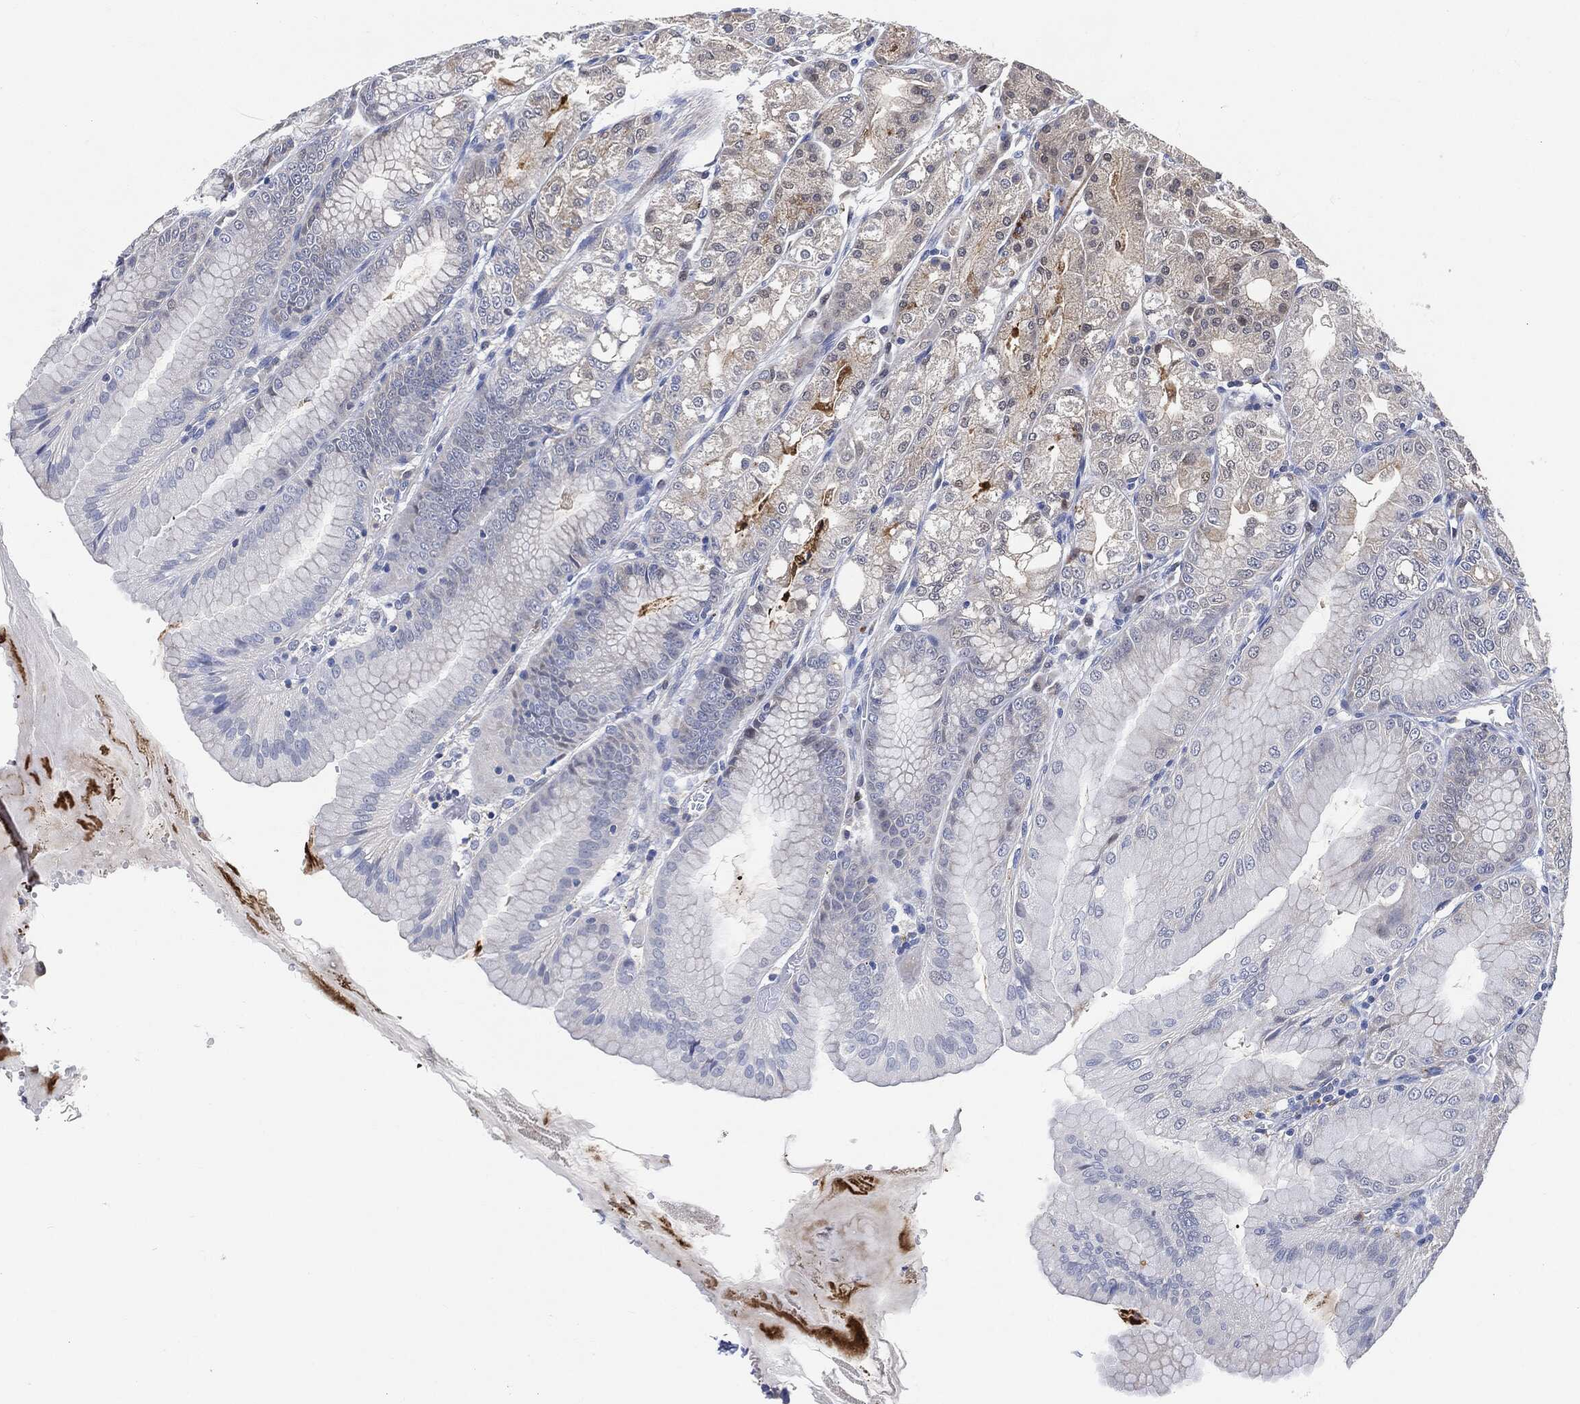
{"staining": {"intensity": "strong", "quantity": "<25%", "location": "cytoplasmic/membranous"}, "tissue": "stomach", "cell_type": "Glandular cells", "image_type": "normal", "snomed": [{"axis": "morphology", "description": "Normal tissue, NOS"}, {"axis": "topography", "description": "Stomach"}], "caption": "Benign stomach was stained to show a protein in brown. There is medium levels of strong cytoplasmic/membranous expression in about <25% of glandular cells.", "gene": "VSIG4", "patient": {"sex": "male", "age": 71}}